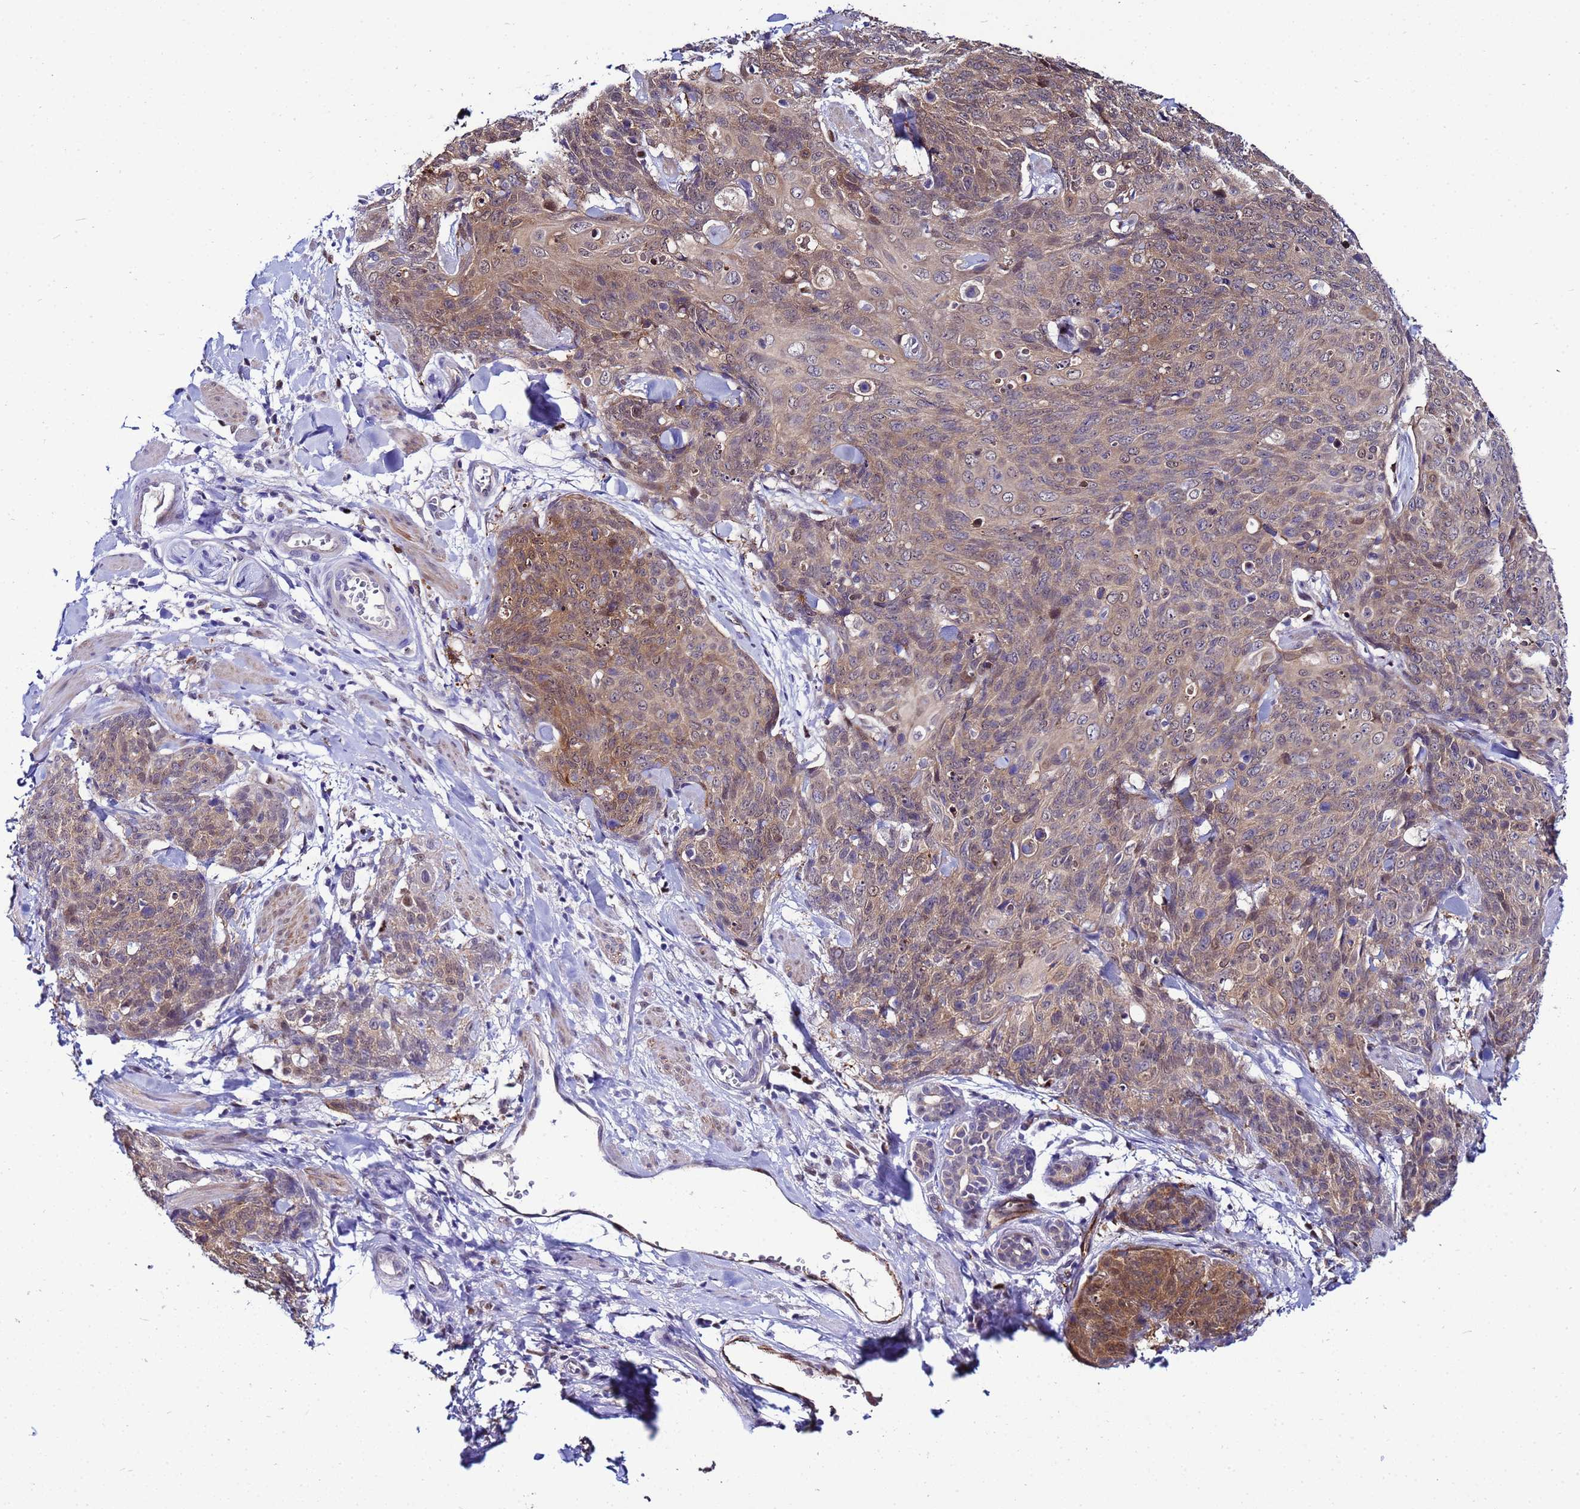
{"staining": {"intensity": "moderate", "quantity": "25%-75%", "location": "cytoplasmic/membranous"}, "tissue": "skin cancer", "cell_type": "Tumor cells", "image_type": "cancer", "snomed": [{"axis": "morphology", "description": "Squamous cell carcinoma, NOS"}, {"axis": "topography", "description": "Skin"}, {"axis": "topography", "description": "Vulva"}], "caption": "There is medium levels of moderate cytoplasmic/membranous expression in tumor cells of skin cancer (squamous cell carcinoma), as demonstrated by immunohistochemical staining (brown color).", "gene": "SLC25A37", "patient": {"sex": "female", "age": 85}}